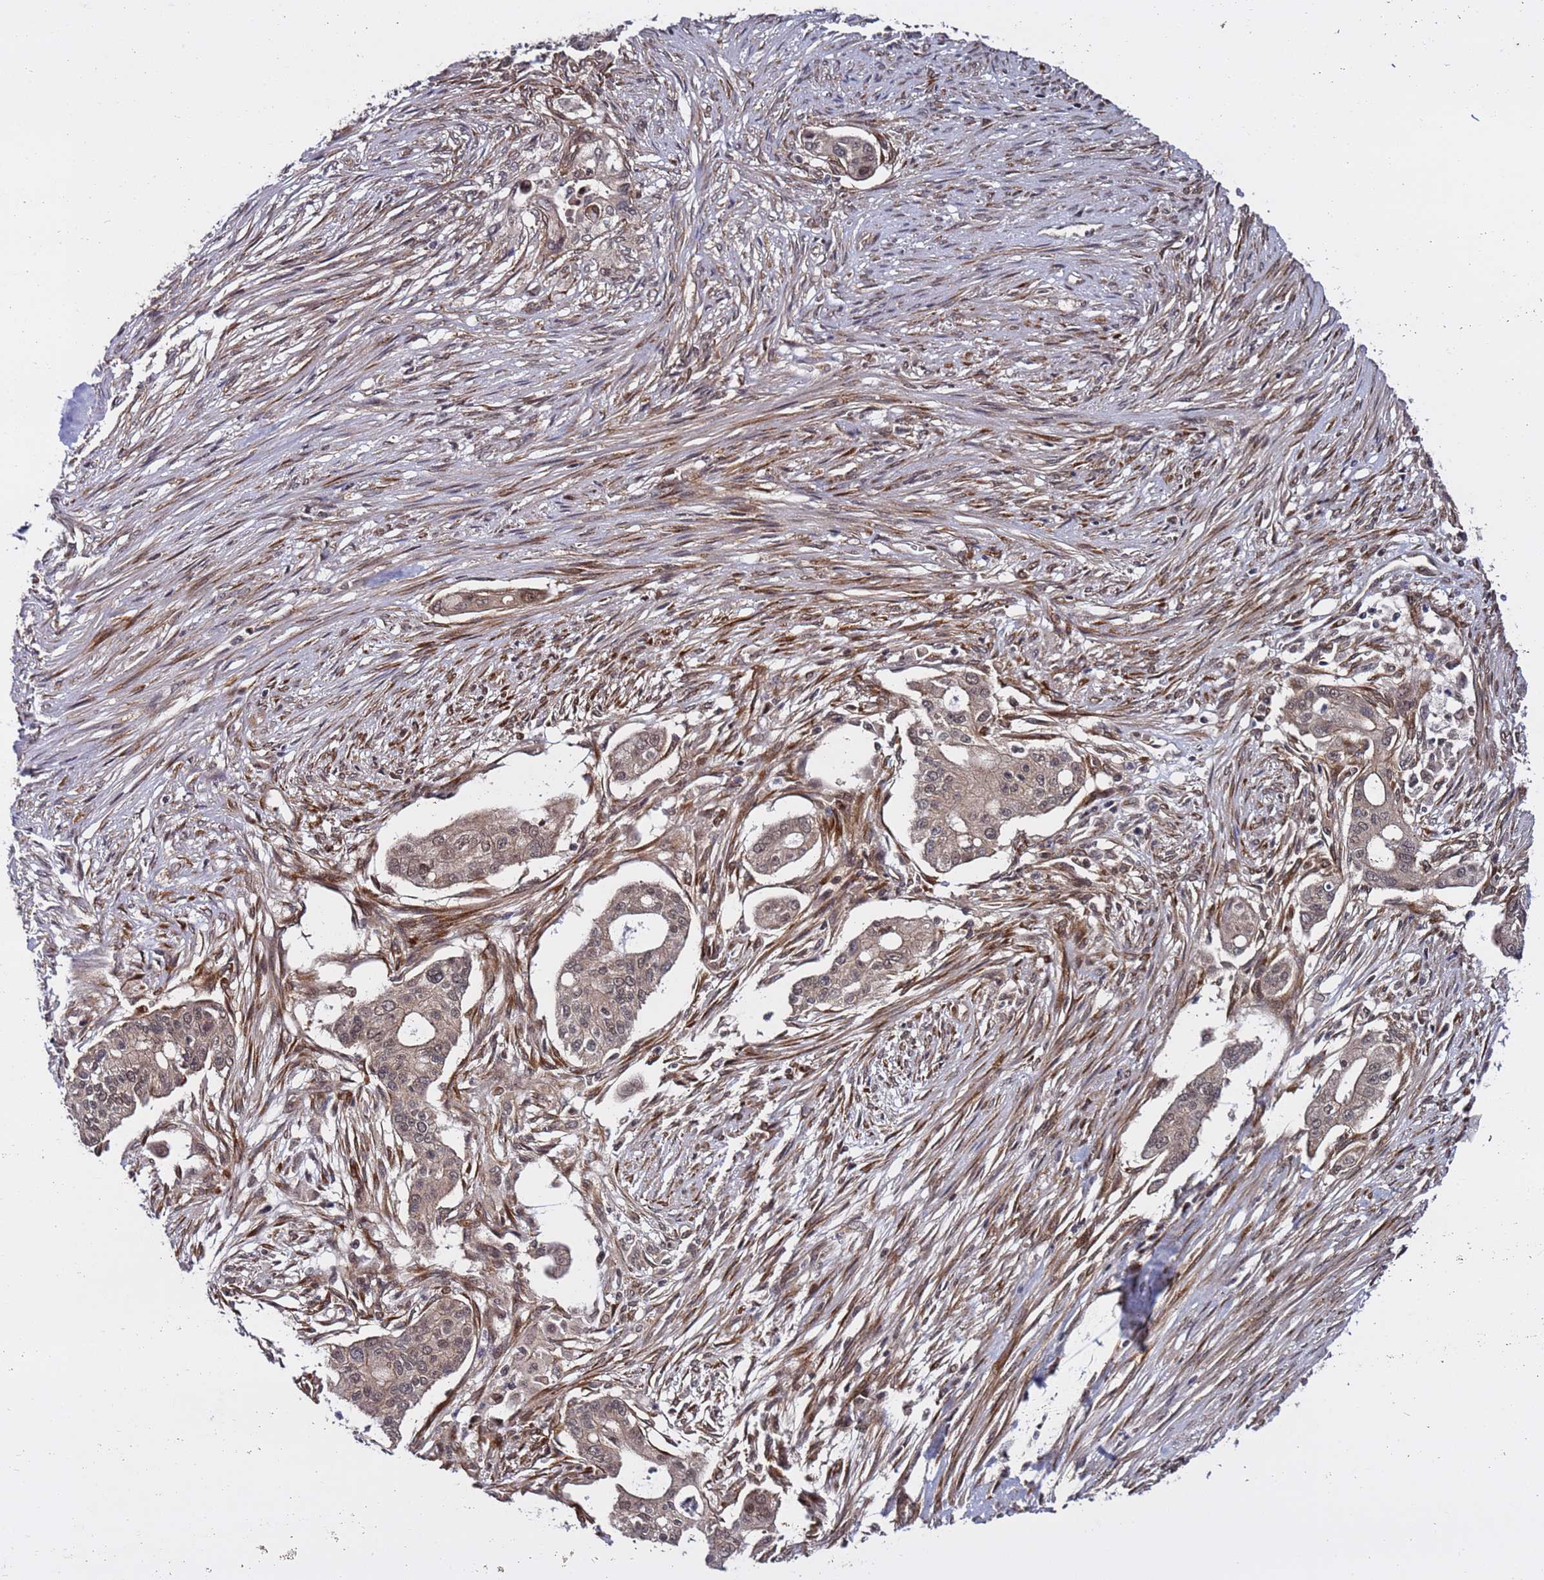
{"staining": {"intensity": "weak", "quantity": ">75%", "location": "cytoplasmic/membranous,nuclear"}, "tissue": "pancreatic cancer", "cell_type": "Tumor cells", "image_type": "cancer", "snomed": [{"axis": "morphology", "description": "Adenocarcinoma, NOS"}, {"axis": "topography", "description": "Pancreas"}], "caption": "A photomicrograph of pancreatic cancer (adenocarcinoma) stained for a protein displays weak cytoplasmic/membranous and nuclear brown staining in tumor cells.", "gene": "POLR2D", "patient": {"sex": "male", "age": 46}}